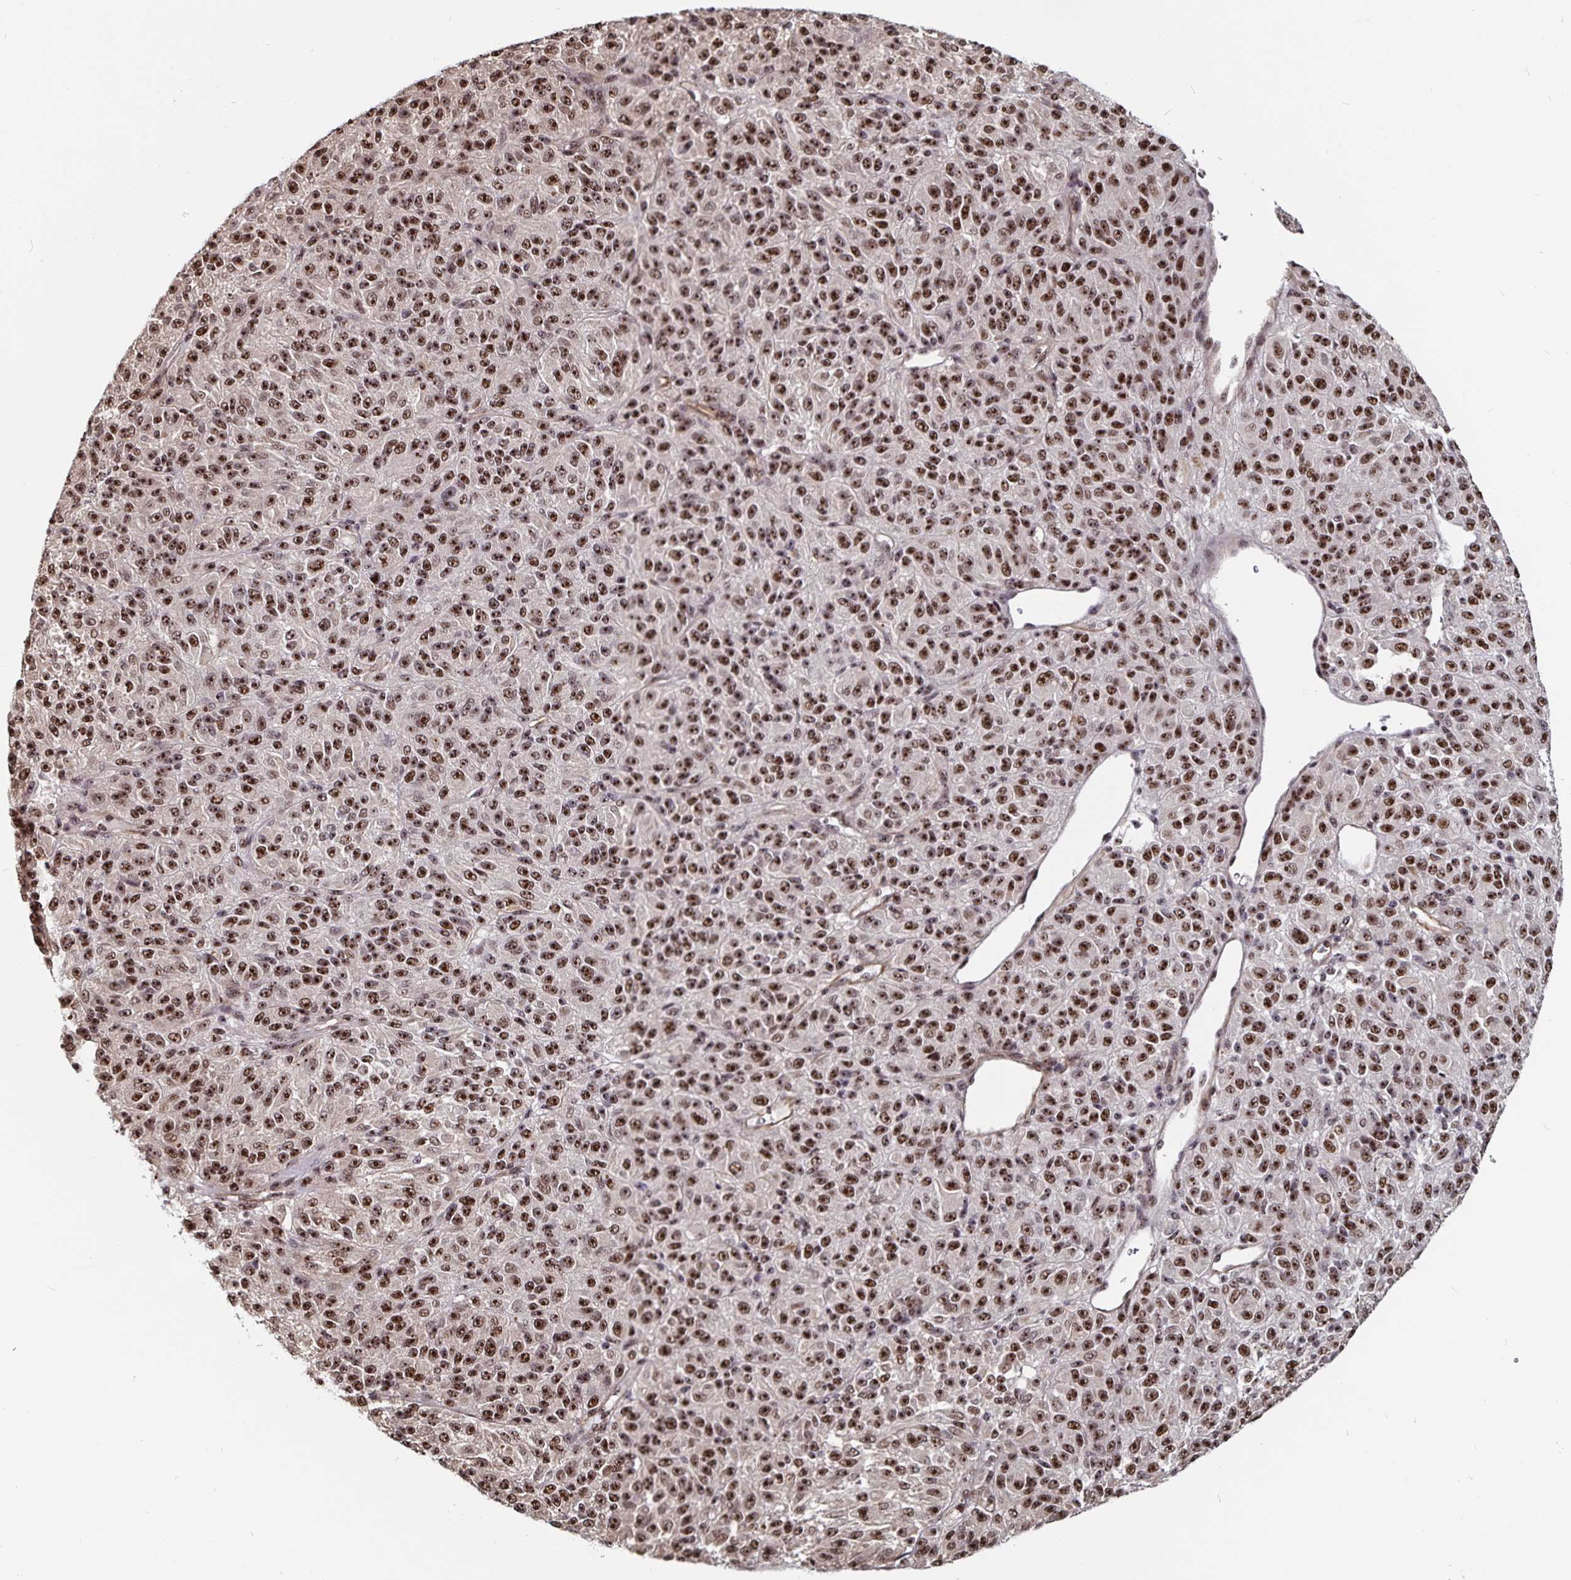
{"staining": {"intensity": "strong", "quantity": ">75%", "location": "nuclear"}, "tissue": "melanoma", "cell_type": "Tumor cells", "image_type": "cancer", "snomed": [{"axis": "morphology", "description": "Malignant melanoma, Metastatic site"}, {"axis": "topography", "description": "Brain"}], "caption": "The immunohistochemical stain highlights strong nuclear positivity in tumor cells of malignant melanoma (metastatic site) tissue.", "gene": "LAS1L", "patient": {"sex": "female", "age": 56}}